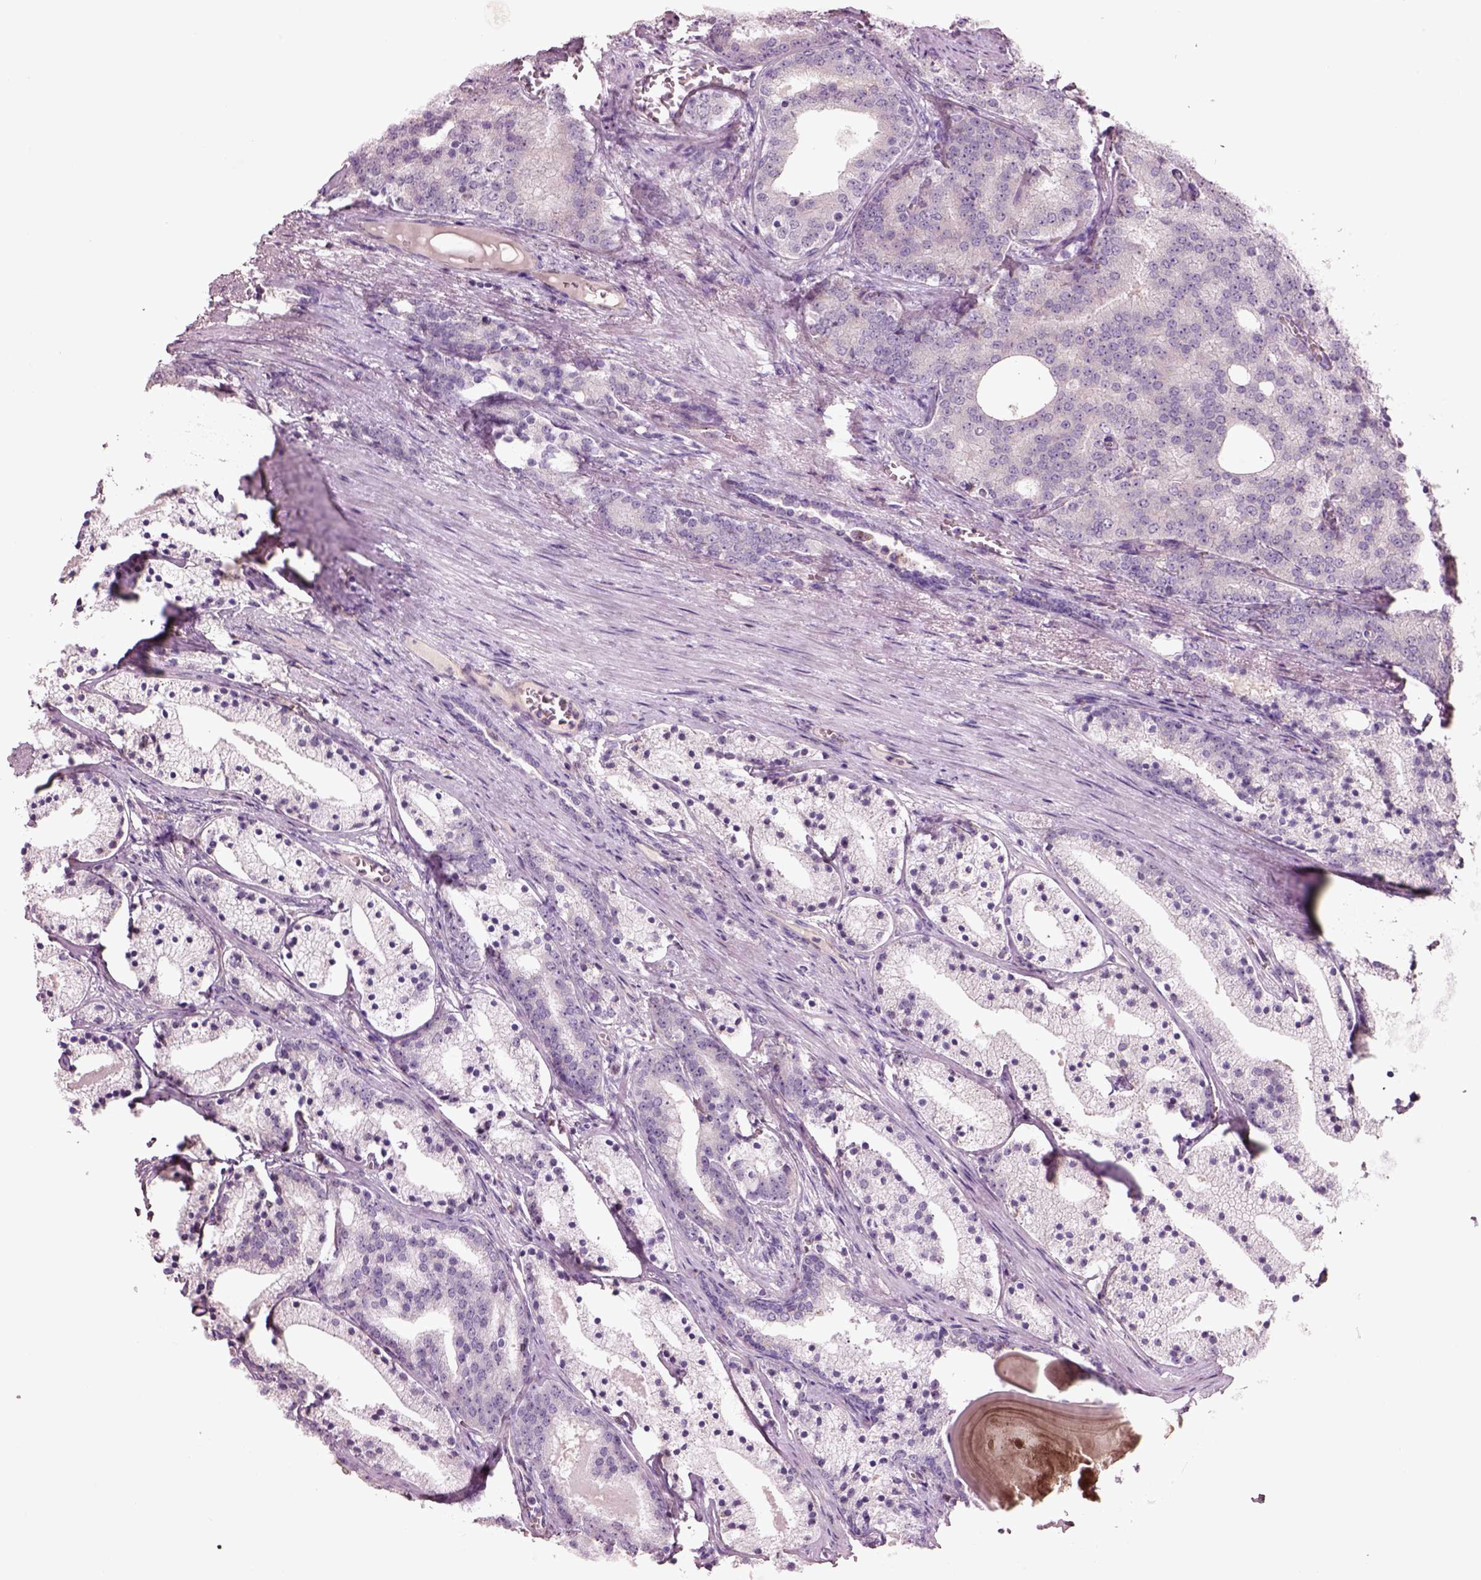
{"staining": {"intensity": "negative", "quantity": "none", "location": "none"}, "tissue": "prostate cancer", "cell_type": "Tumor cells", "image_type": "cancer", "snomed": [{"axis": "morphology", "description": "Adenocarcinoma, NOS"}, {"axis": "topography", "description": "Prostate"}], "caption": "The image reveals no significant positivity in tumor cells of prostate adenocarcinoma.", "gene": "DUOXA2", "patient": {"sex": "male", "age": 69}}